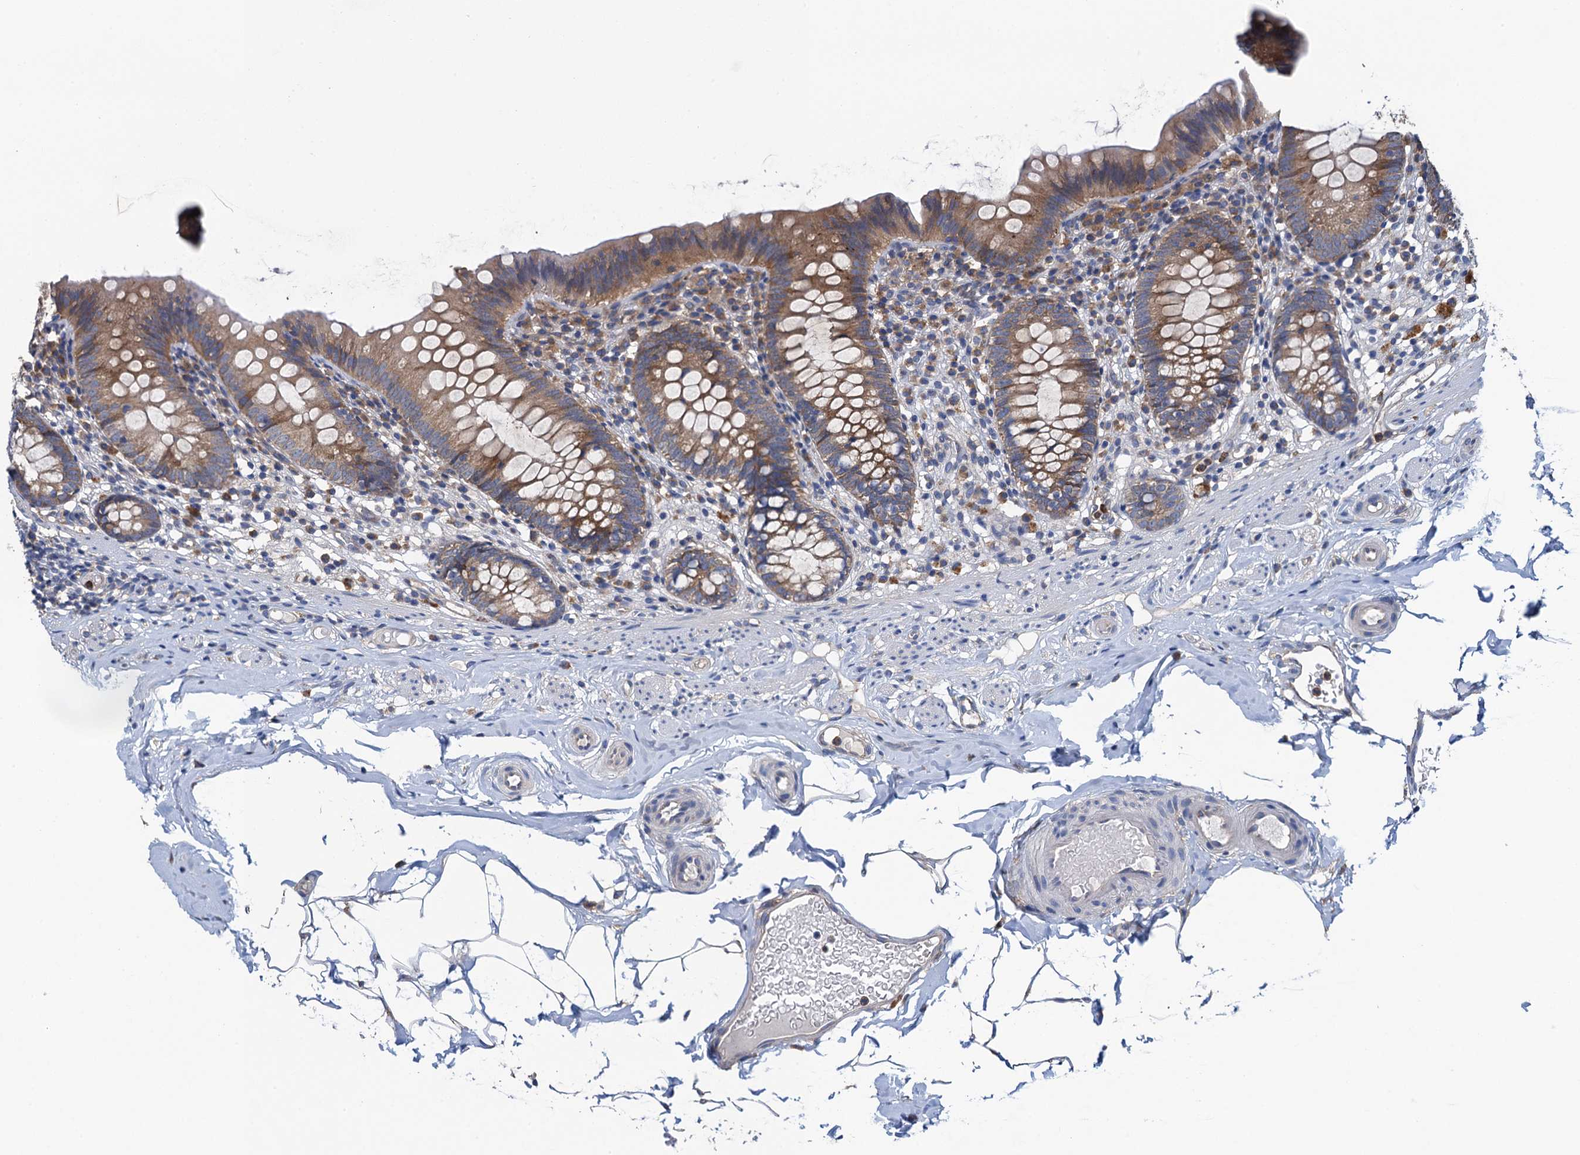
{"staining": {"intensity": "moderate", "quantity": ">75%", "location": "cytoplasmic/membranous"}, "tissue": "appendix", "cell_type": "Glandular cells", "image_type": "normal", "snomed": [{"axis": "morphology", "description": "Normal tissue, NOS"}, {"axis": "topography", "description": "Appendix"}], "caption": "About >75% of glandular cells in normal appendix reveal moderate cytoplasmic/membranous protein positivity as visualized by brown immunohistochemical staining.", "gene": "ADCY9", "patient": {"sex": "male", "age": 55}}